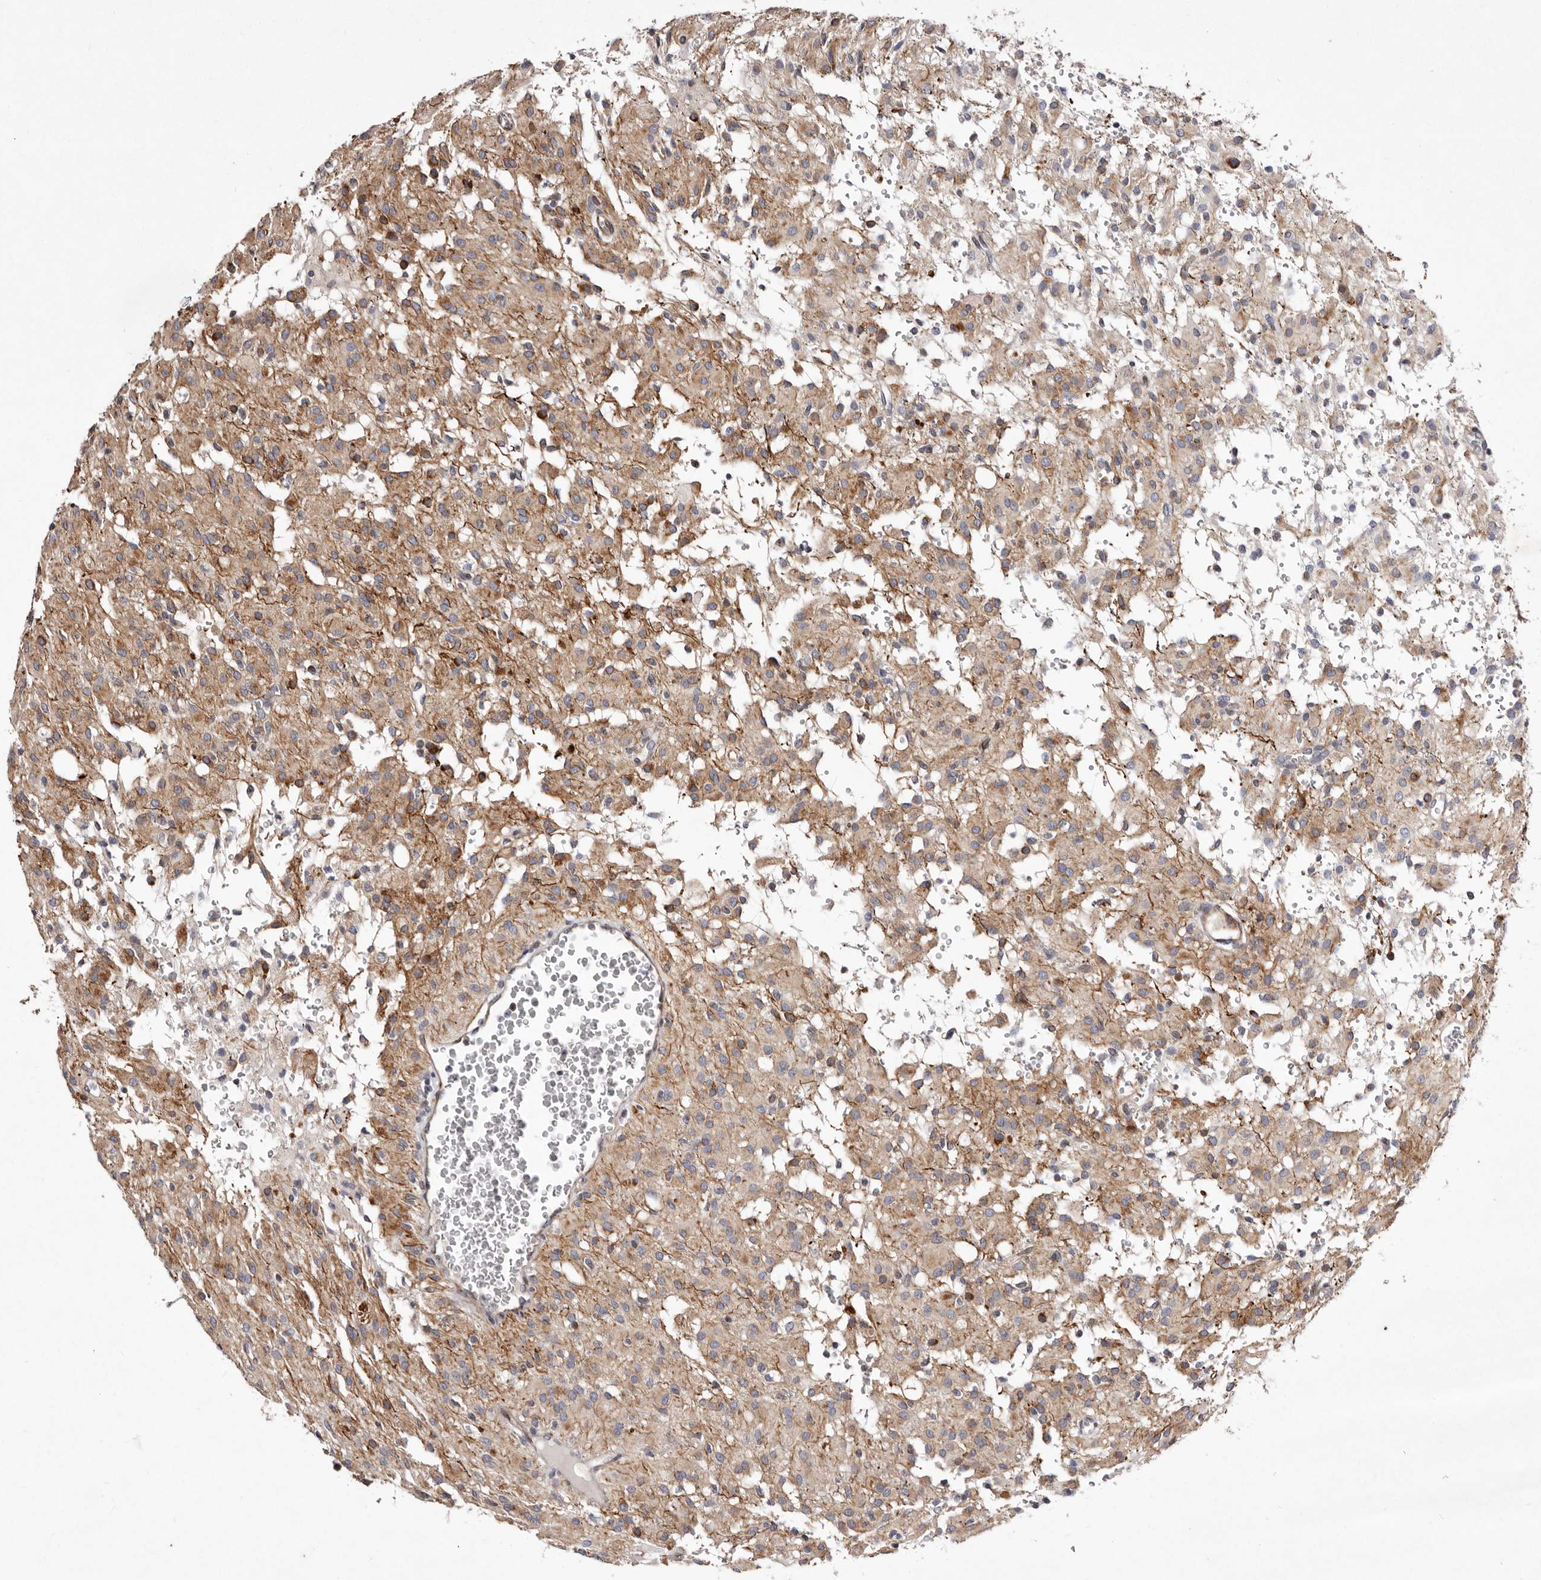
{"staining": {"intensity": "weak", "quantity": "25%-75%", "location": "cytoplasmic/membranous"}, "tissue": "glioma", "cell_type": "Tumor cells", "image_type": "cancer", "snomed": [{"axis": "morphology", "description": "Glioma, malignant, High grade"}, {"axis": "topography", "description": "Brain"}], "caption": "A brown stain shows weak cytoplasmic/membranous positivity of a protein in glioma tumor cells.", "gene": "TIMM17B", "patient": {"sex": "female", "age": 59}}